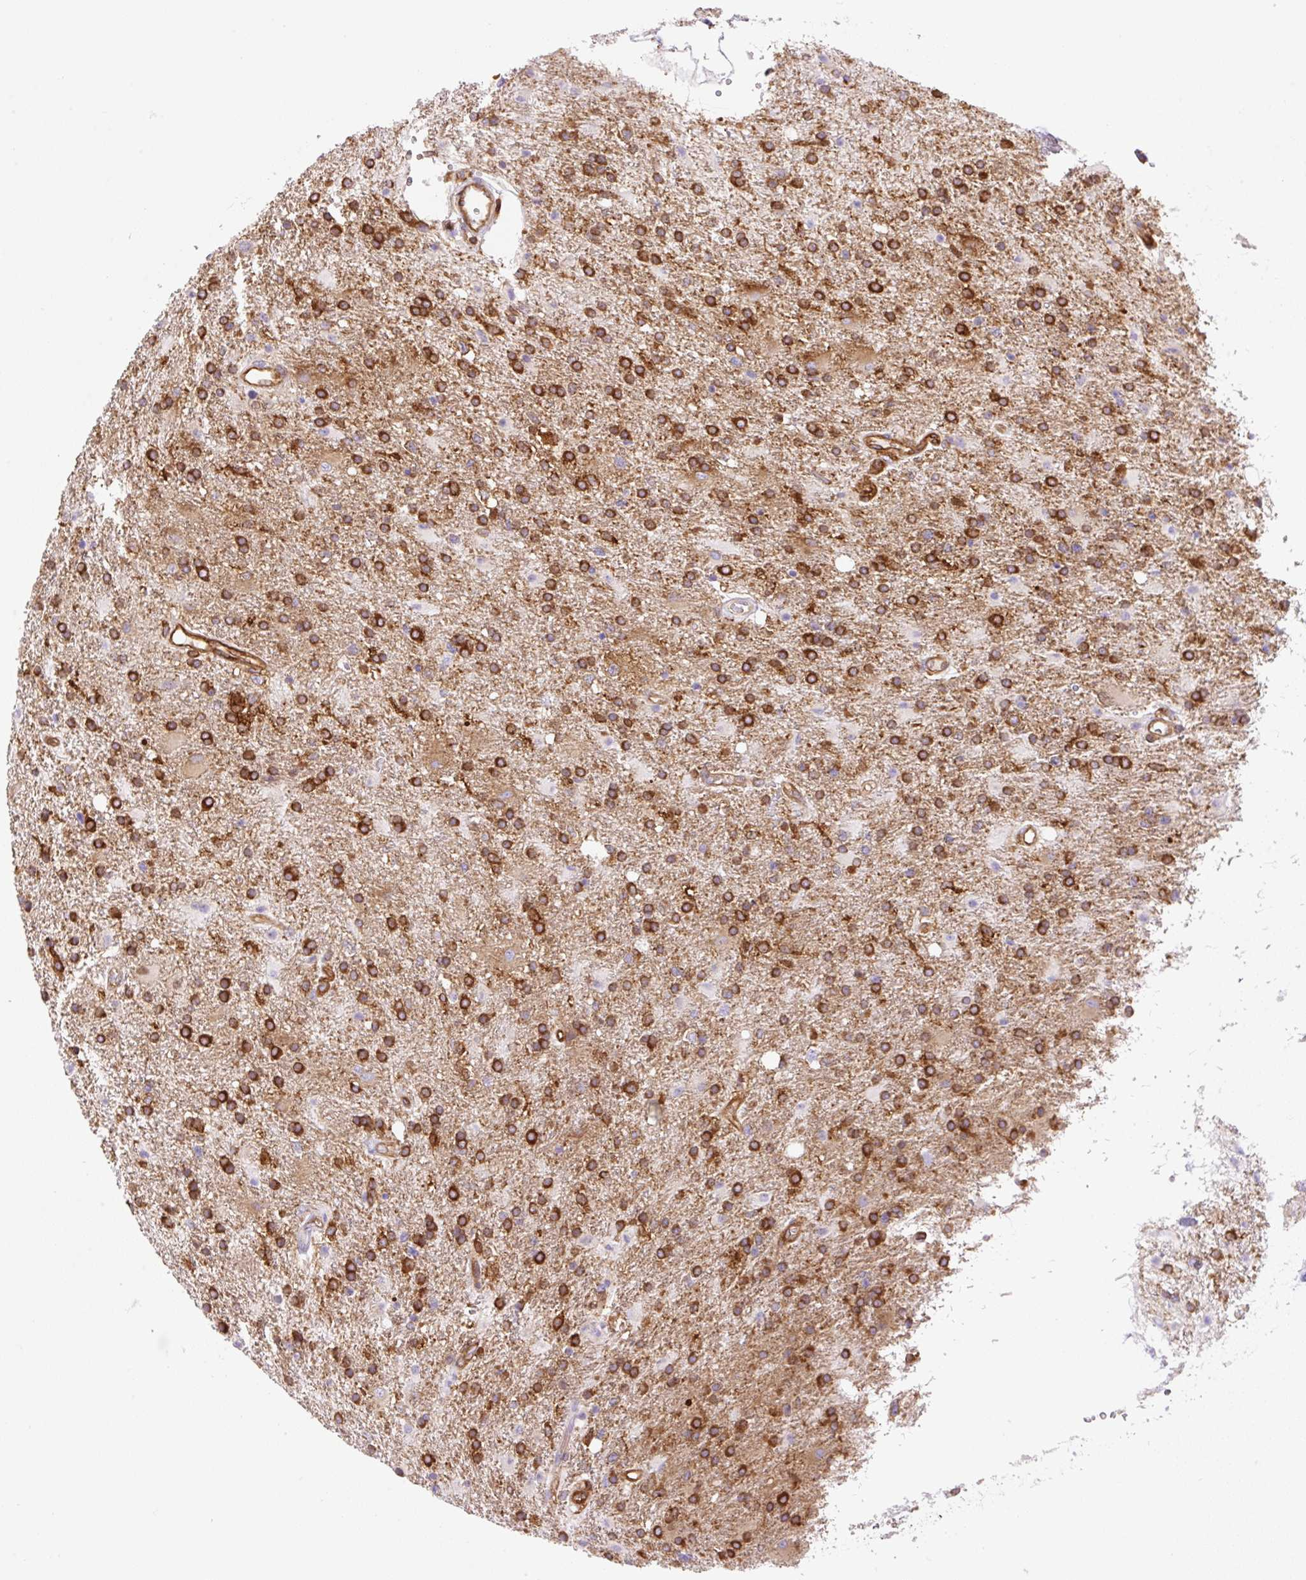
{"staining": {"intensity": "strong", "quantity": ">75%", "location": "cytoplasmic/membranous"}, "tissue": "glioma", "cell_type": "Tumor cells", "image_type": "cancer", "snomed": [{"axis": "morphology", "description": "Glioma, malignant, High grade"}, {"axis": "topography", "description": "Brain"}], "caption": "This micrograph exhibits immunohistochemistry (IHC) staining of glioma, with high strong cytoplasmic/membranous staining in about >75% of tumor cells.", "gene": "DNM2", "patient": {"sex": "male", "age": 56}}